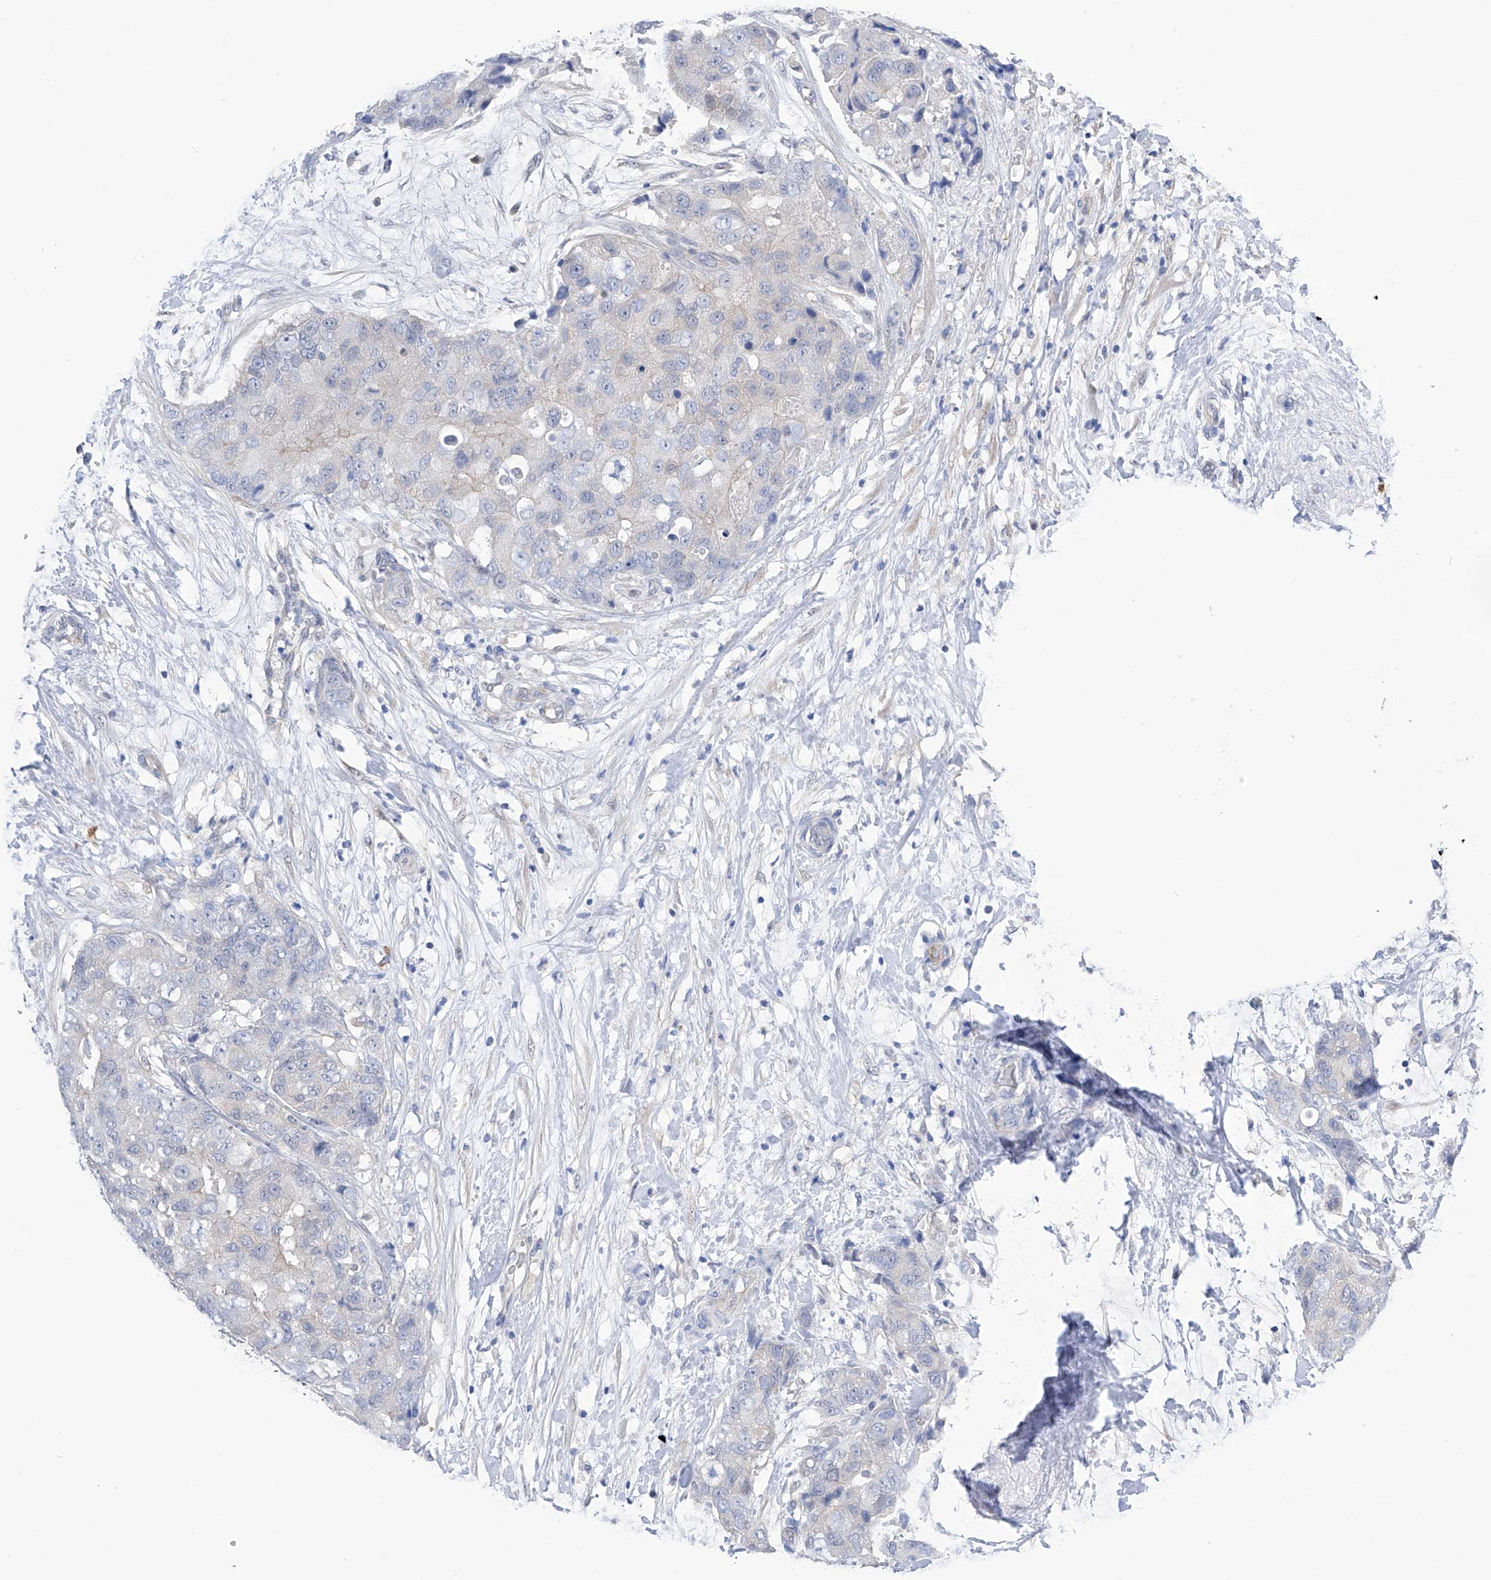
{"staining": {"intensity": "negative", "quantity": "none", "location": "none"}, "tissue": "breast cancer", "cell_type": "Tumor cells", "image_type": "cancer", "snomed": [{"axis": "morphology", "description": "Duct carcinoma"}, {"axis": "topography", "description": "Breast"}], "caption": "Human breast cancer stained for a protein using immunohistochemistry (IHC) displays no staining in tumor cells.", "gene": "PGM3", "patient": {"sex": "female", "age": 62}}